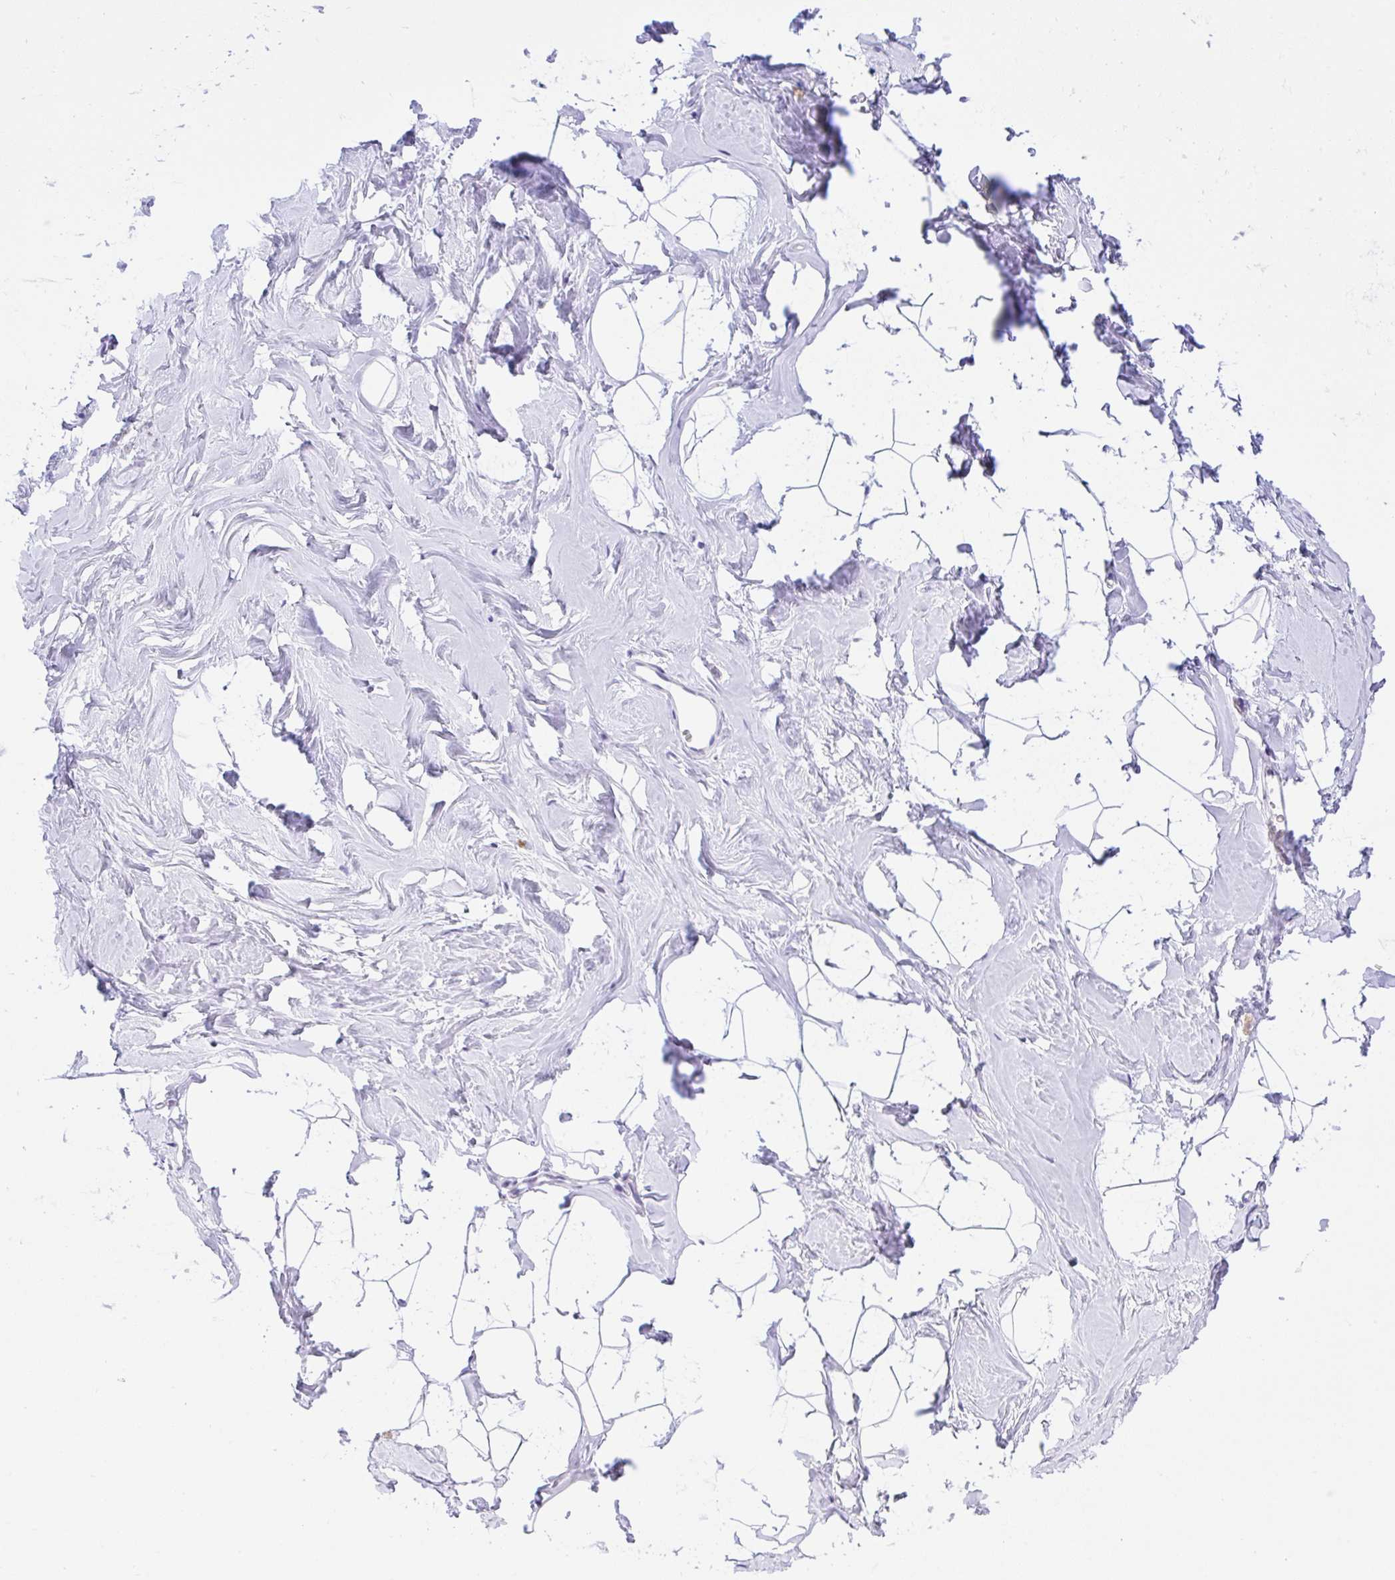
{"staining": {"intensity": "negative", "quantity": "none", "location": "none"}, "tissue": "breast", "cell_type": "Adipocytes", "image_type": "normal", "snomed": [{"axis": "morphology", "description": "Normal tissue, NOS"}, {"axis": "topography", "description": "Breast"}], "caption": "Micrograph shows no significant protein positivity in adipocytes of unremarkable breast. (DAB immunohistochemistry, high magnification).", "gene": "NCF1", "patient": {"sex": "female", "age": 32}}